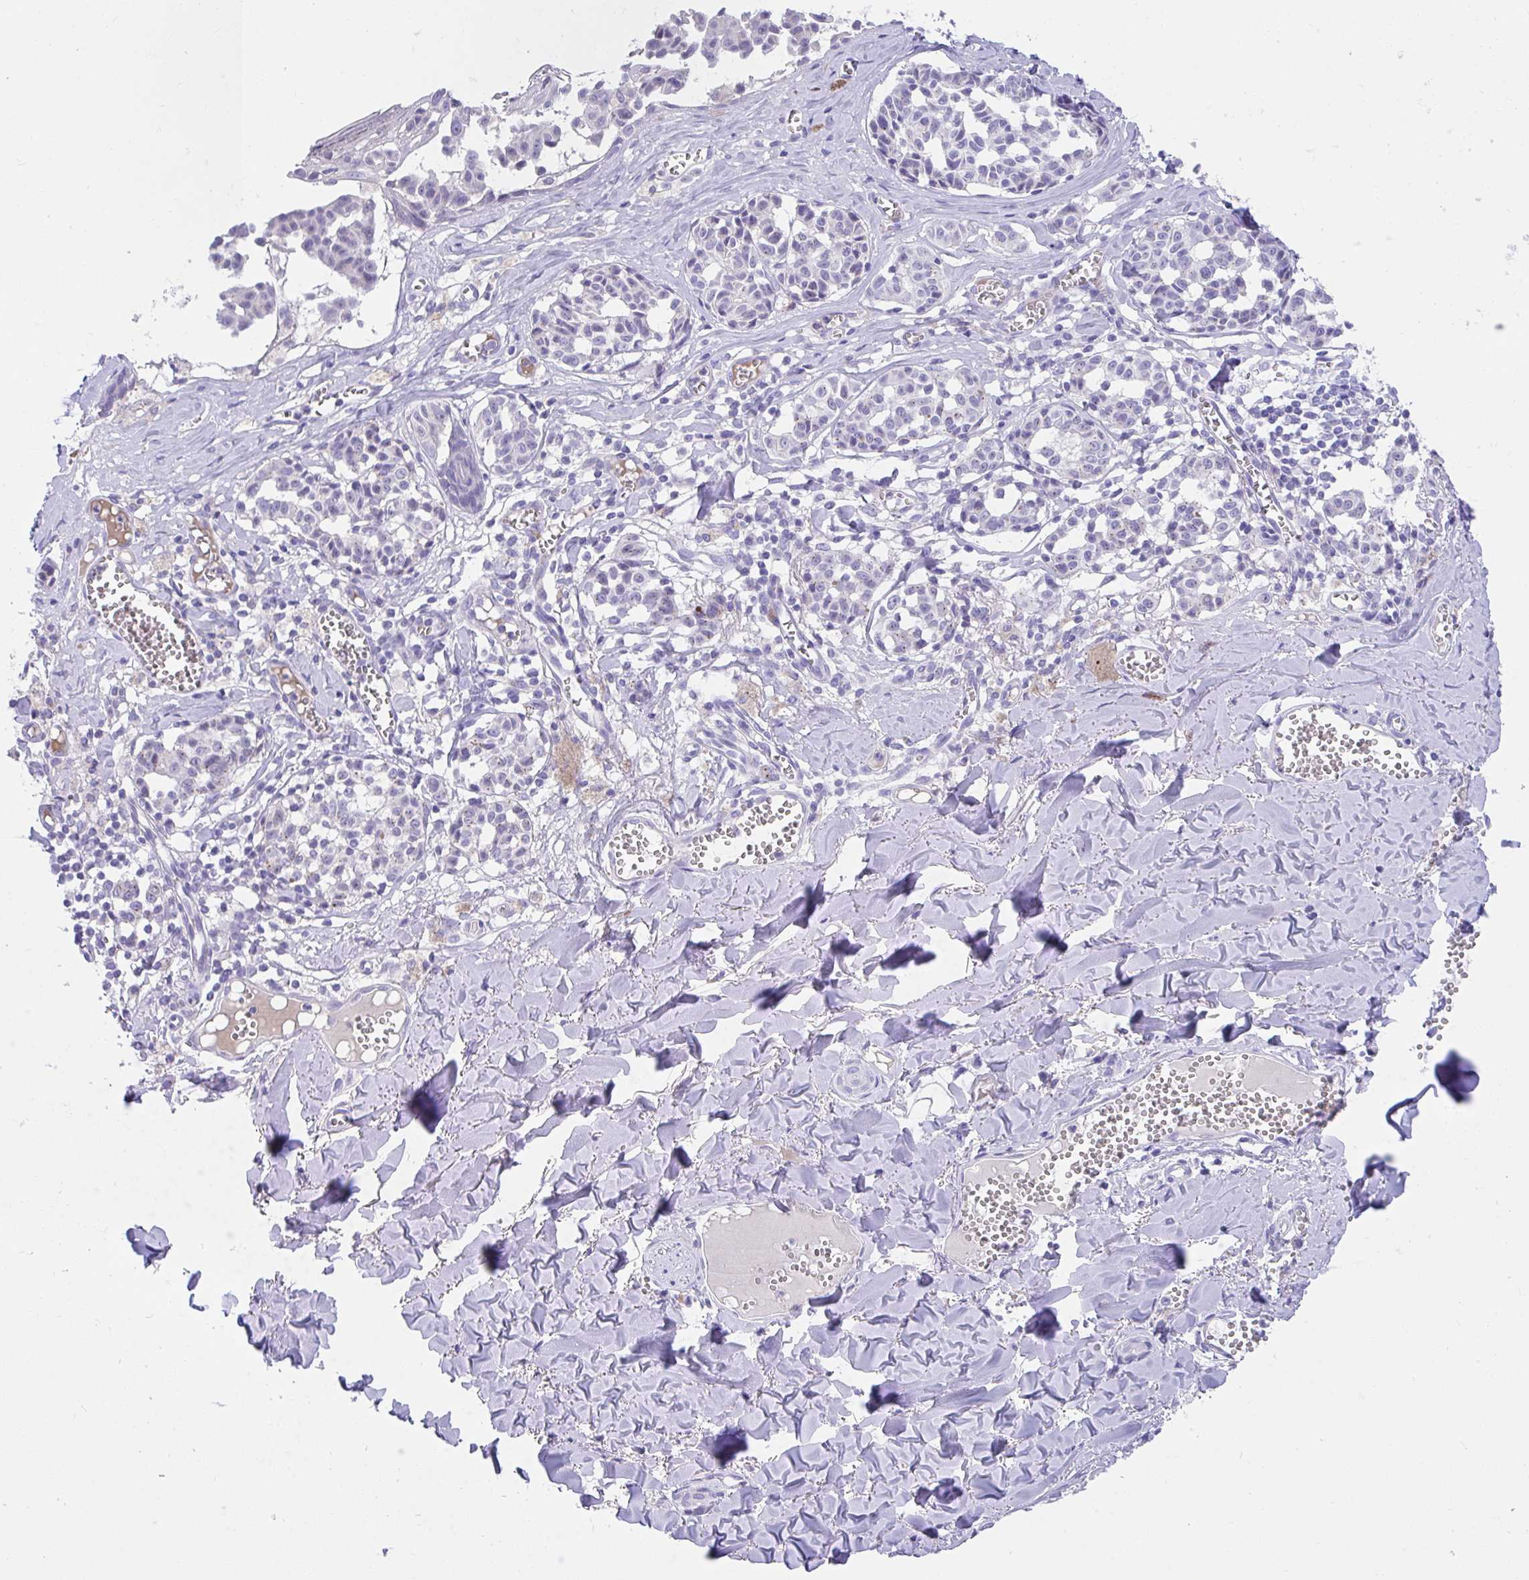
{"staining": {"intensity": "negative", "quantity": "none", "location": "none"}, "tissue": "melanoma", "cell_type": "Tumor cells", "image_type": "cancer", "snomed": [{"axis": "morphology", "description": "Malignant melanoma, NOS"}, {"axis": "topography", "description": "Skin"}], "caption": "This is a histopathology image of IHC staining of malignant melanoma, which shows no expression in tumor cells. (DAB immunohistochemistry visualized using brightfield microscopy, high magnification).", "gene": "CCSAP", "patient": {"sex": "female", "age": 43}}